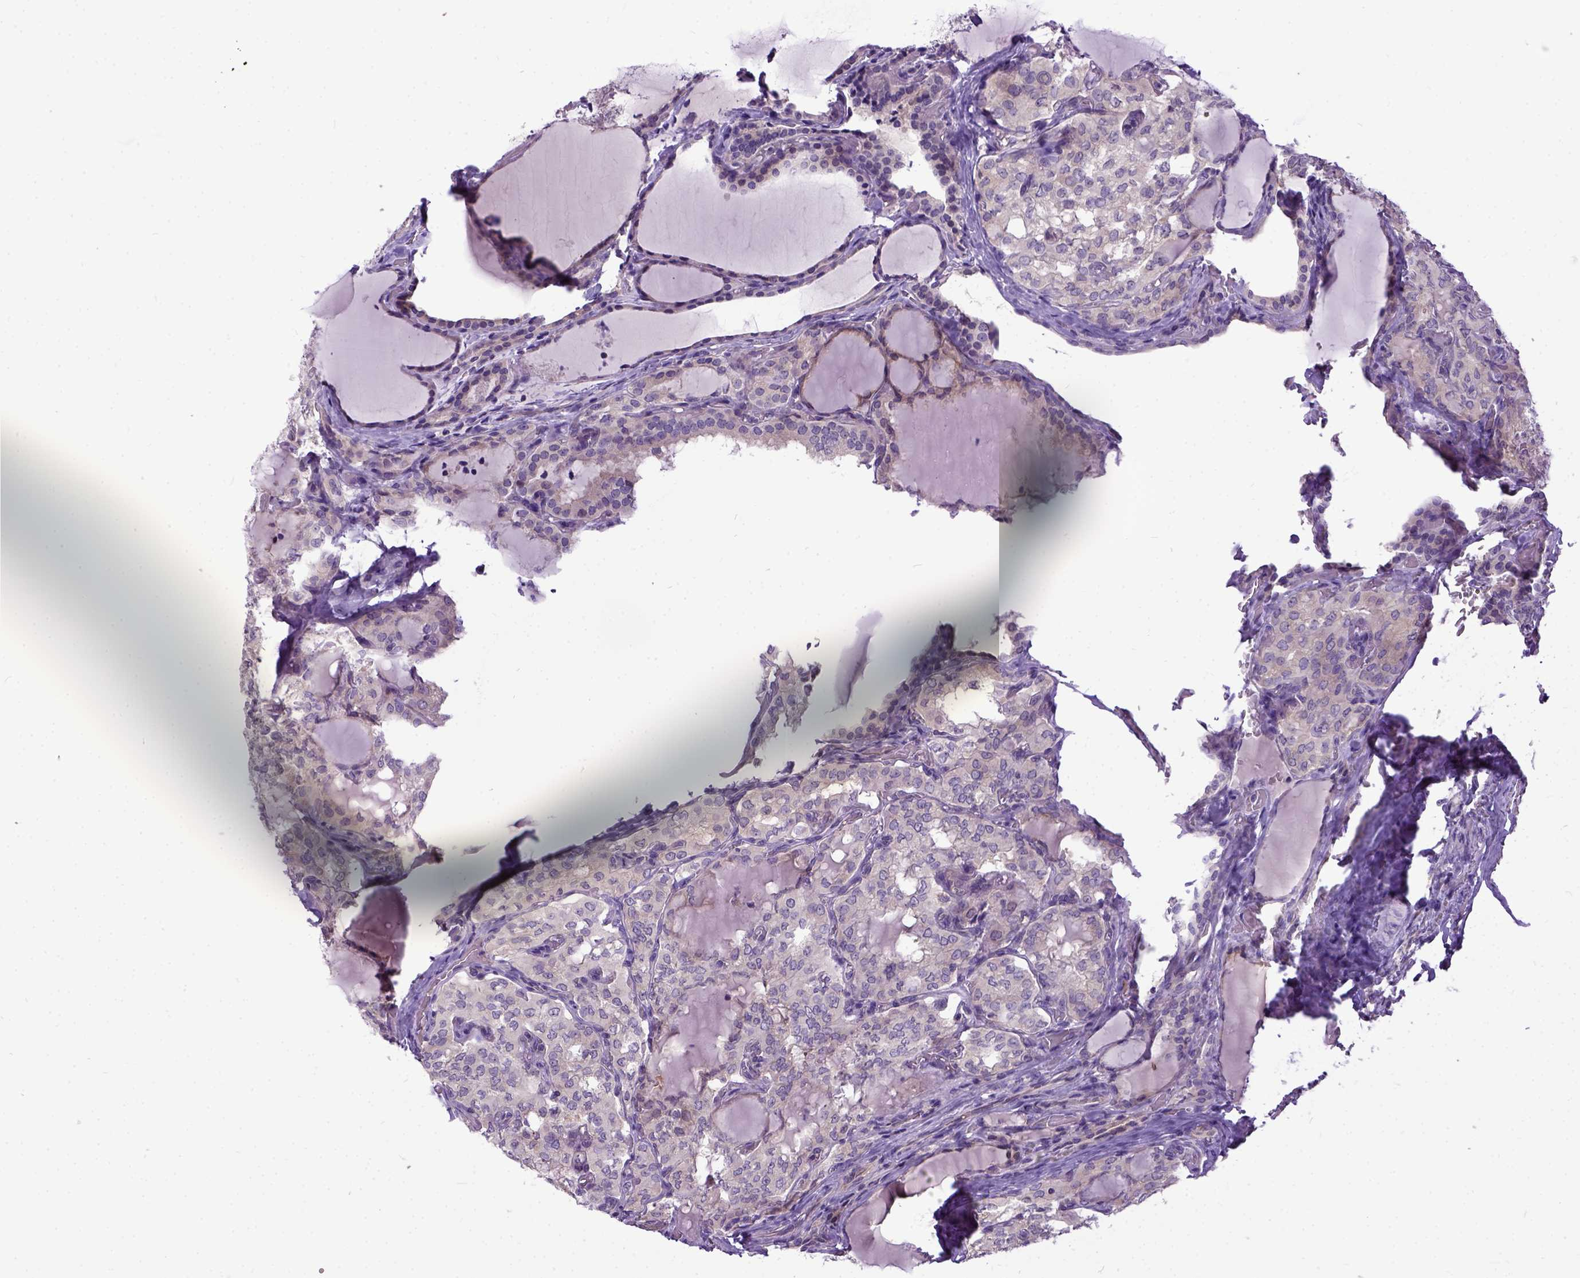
{"staining": {"intensity": "negative", "quantity": "none", "location": "none"}, "tissue": "thyroid cancer", "cell_type": "Tumor cells", "image_type": "cancer", "snomed": [{"axis": "morphology", "description": "Papillary adenocarcinoma, NOS"}, {"axis": "topography", "description": "Thyroid gland"}], "caption": "Tumor cells are negative for protein expression in human thyroid cancer (papillary adenocarcinoma).", "gene": "NEK5", "patient": {"sex": "male", "age": 20}}